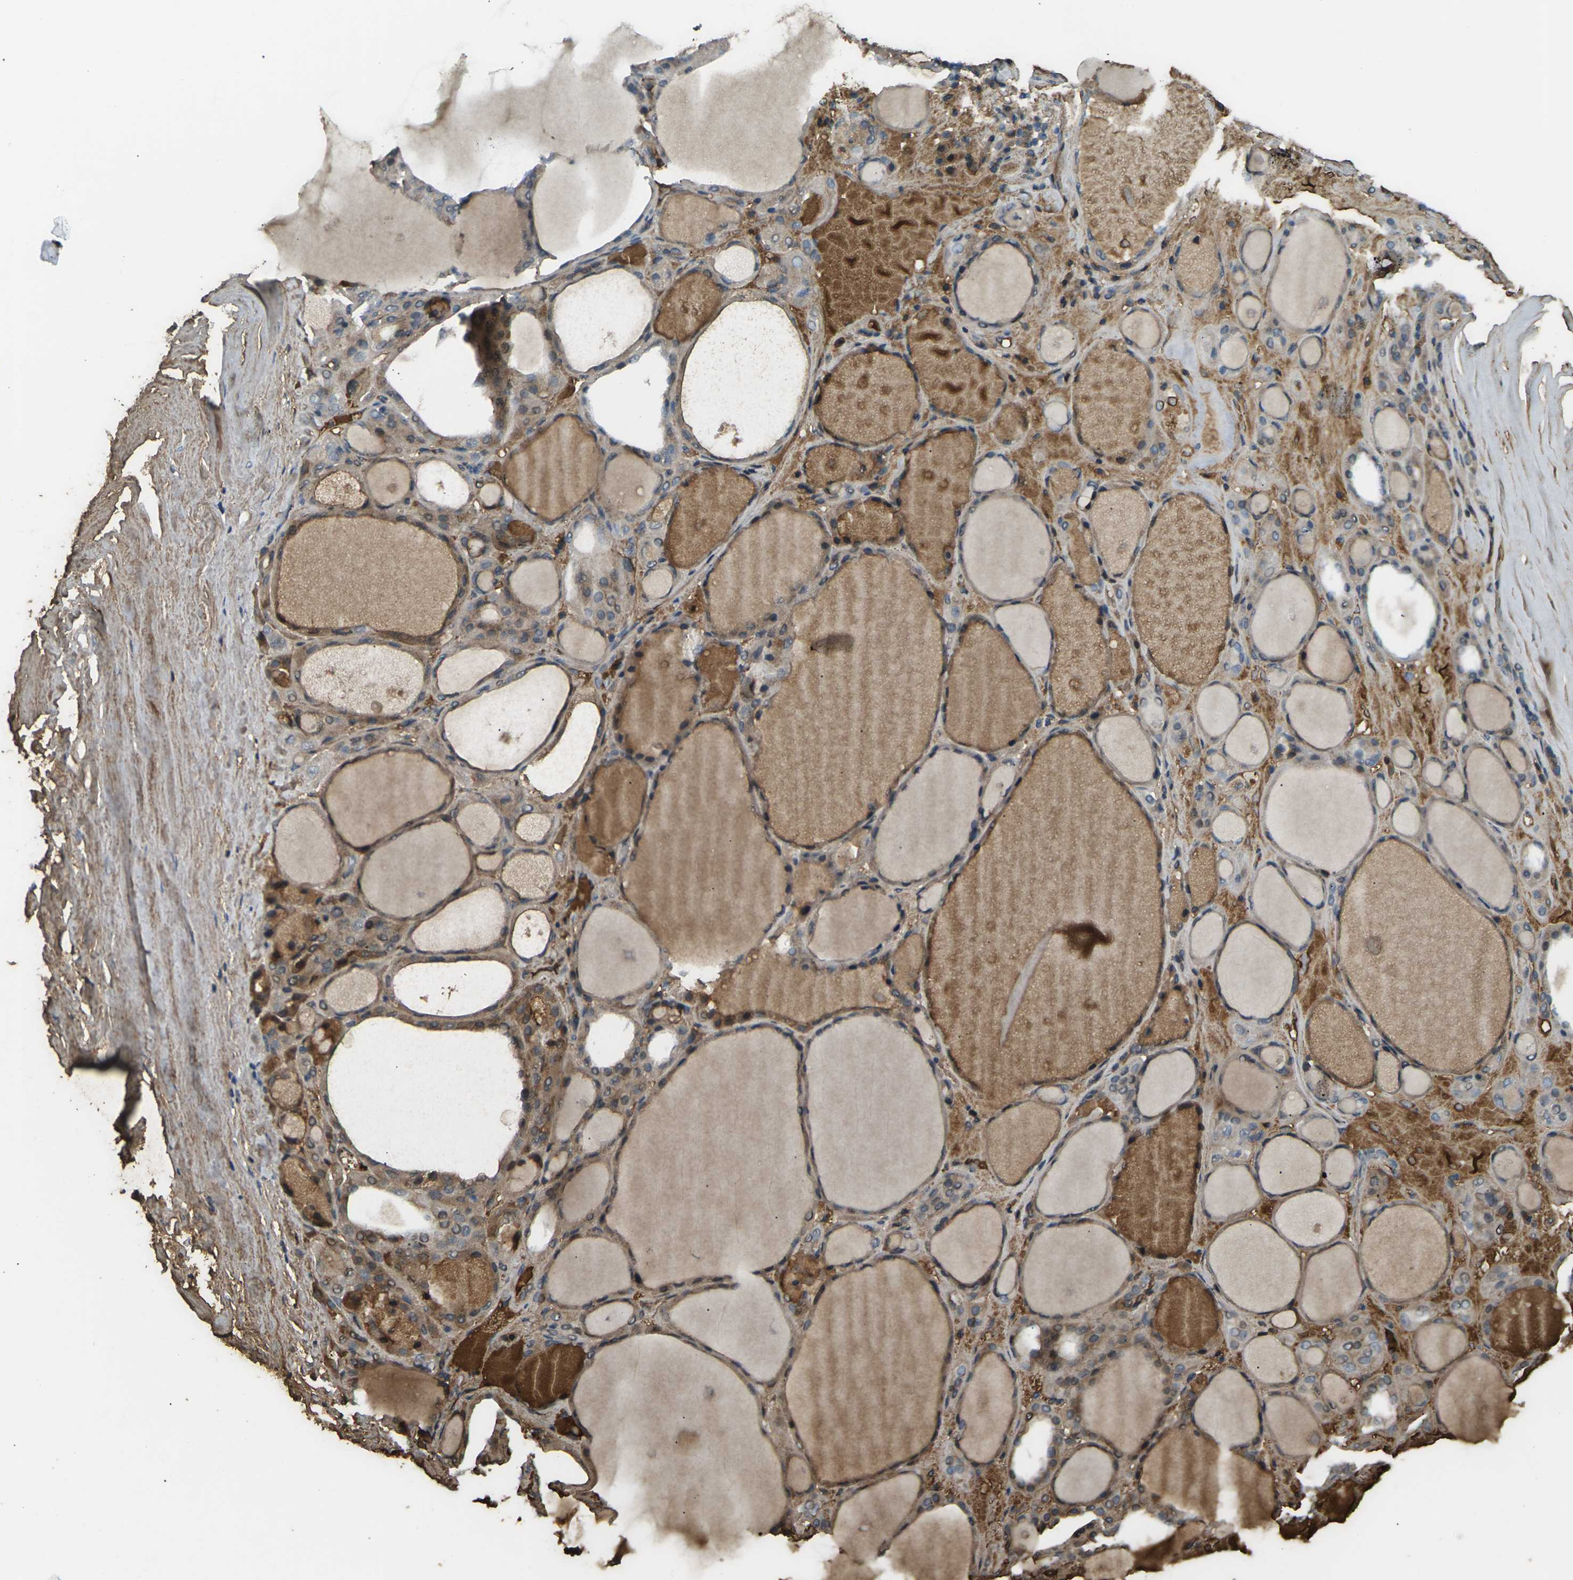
{"staining": {"intensity": "moderate", "quantity": ">75%", "location": "cytoplasmic/membranous"}, "tissue": "thyroid gland", "cell_type": "Glandular cells", "image_type": "normal", "snomed": [{"axis": "morphology", "description": "Normal tissue, NOS"}, {"axis": "morphology", "description": "Carcinoma, NOS"}, {"axis": "topography", "description": "Thyroid gland"}], "caption": "DAB (3,3'-diaminobenzidine) immunohistochemical staining of unremarkable human thyroid gland shows moderate cytoplasmic/membranous protein positivity in about >75% of glandular cells. The staining is performed using DAB (3,3'-diaminobenzidine) brown chromogen to label protein expression. The nuclei are counter-stained blue using hematoxylin.", "gene": "CYP1B1", "patient": {"sex": "female", "age": 86}}